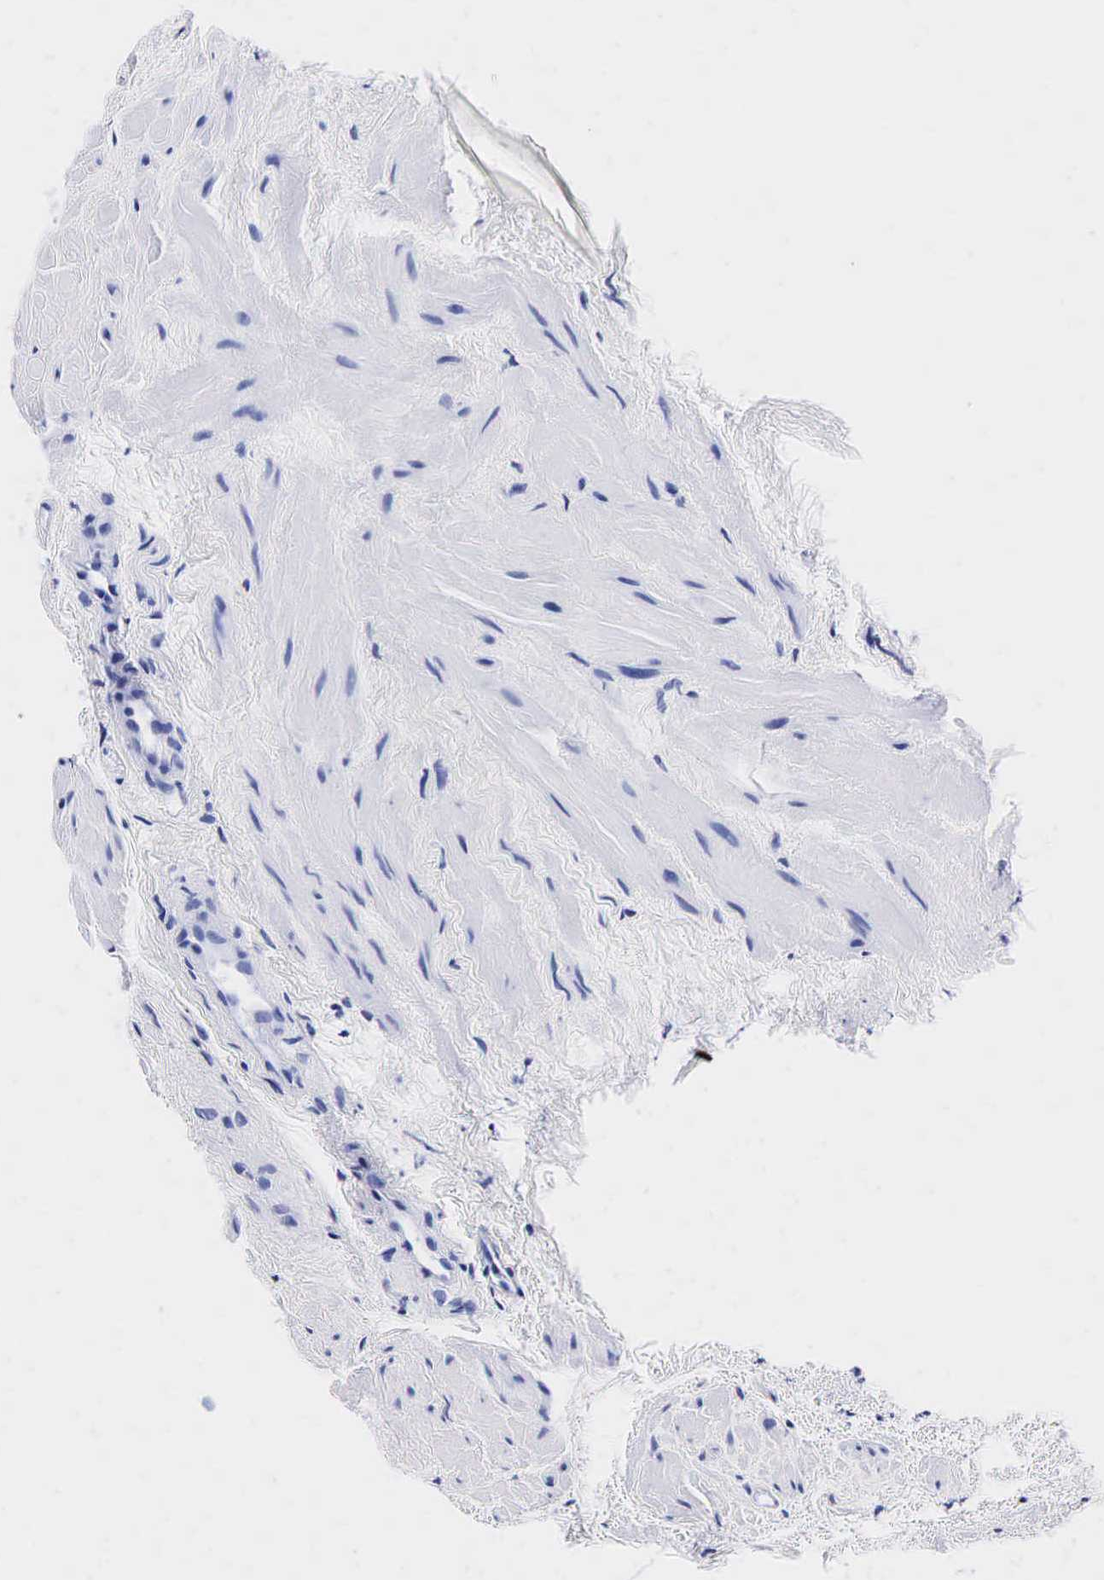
{"staining": {"intensity": "negative", "quantity": "none", "location": "none"}, "tissue": "epididymis", "cell_type": "Glandular cells", "image_type": "normal", "snomed": [{"axis": "morphology", "description": "Normal tissue, NOS"}, {"axis": "topography", "description": "Epididymis"}], "caption": "The micrograph displays no staining of glandular cells in normal epididymis.", "gene": "KLK3", "patient": {"sex": "male", "age": 74}}